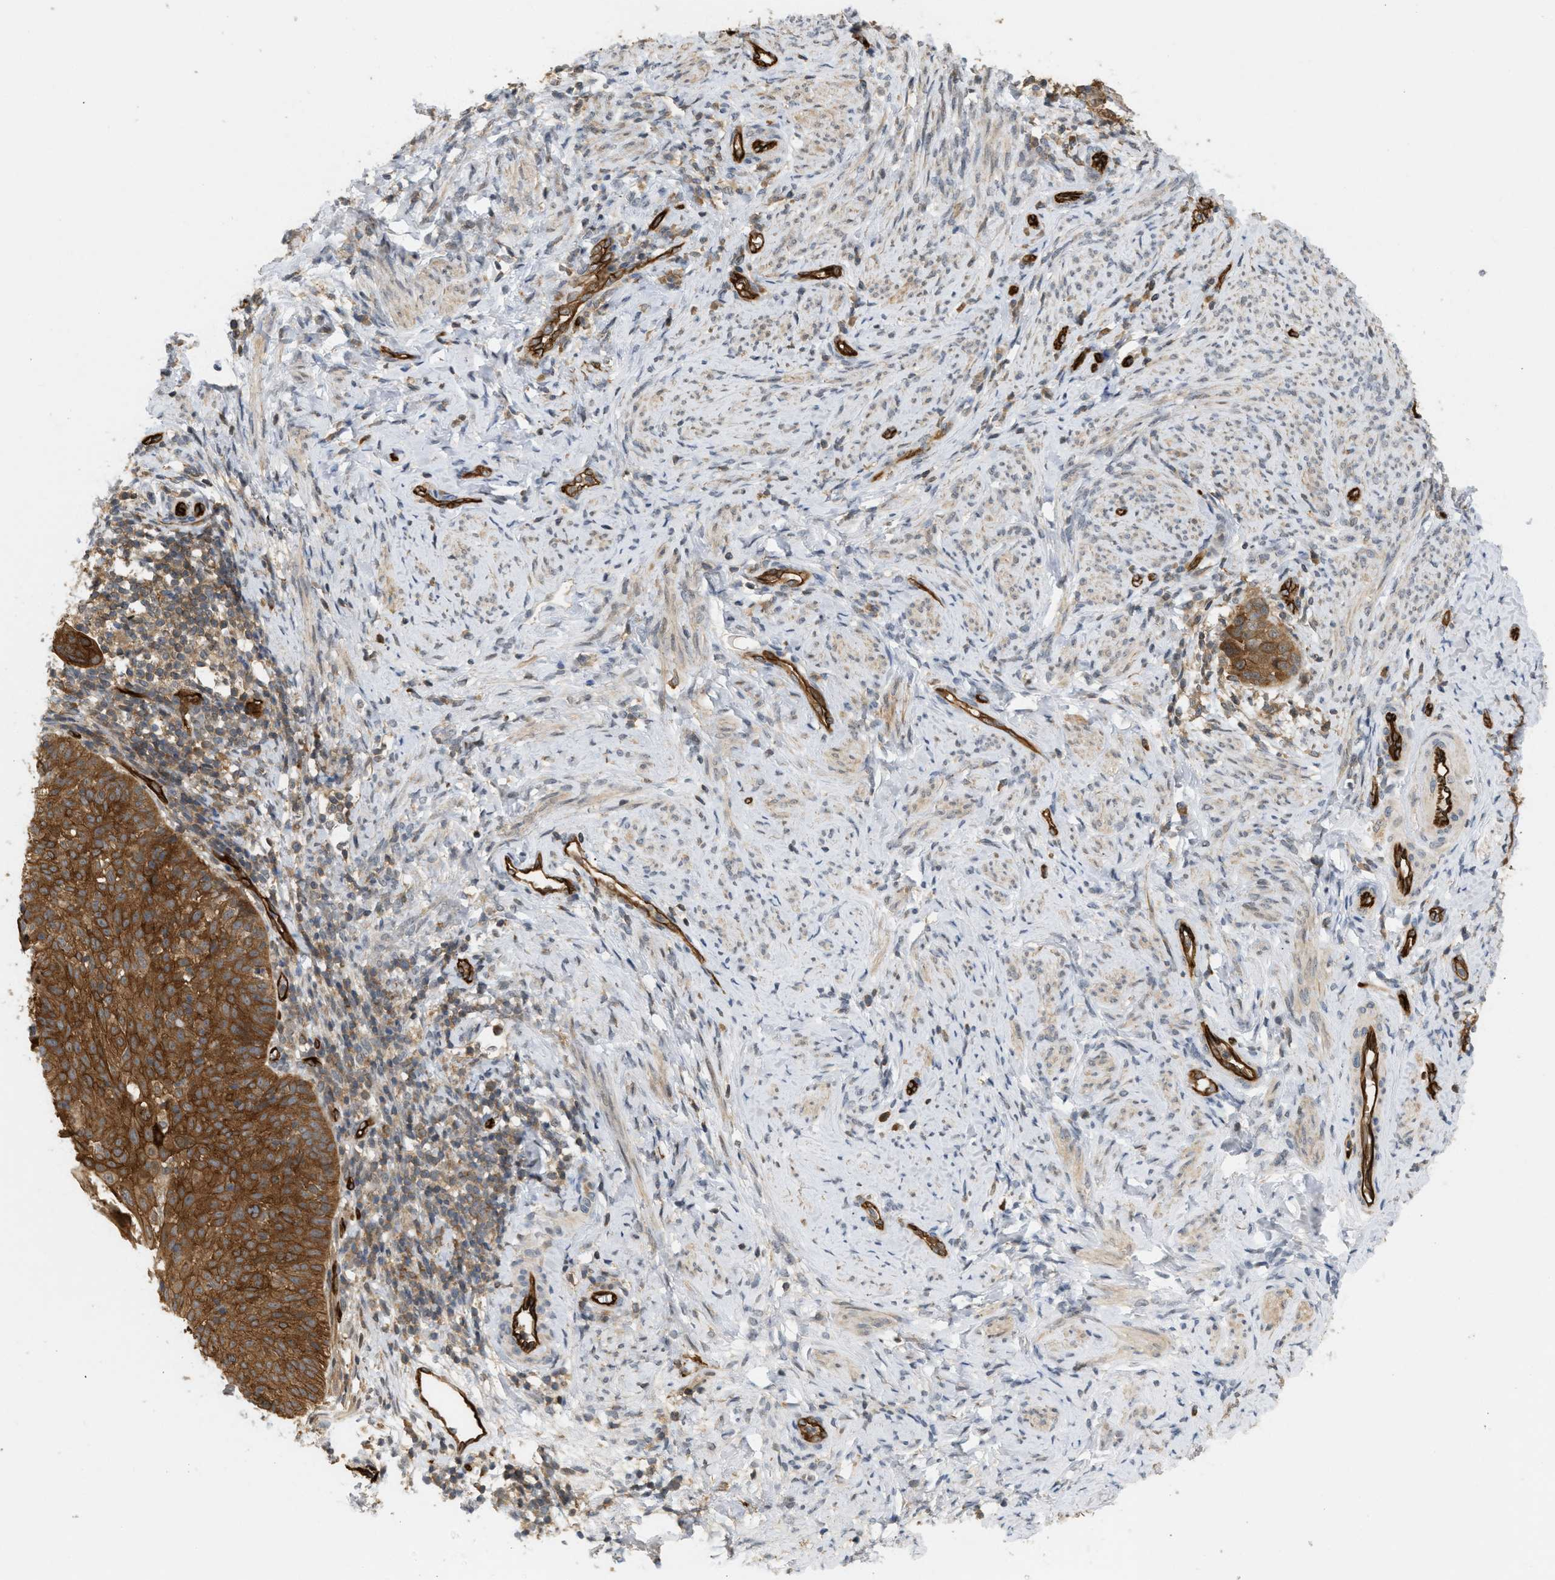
{"staining": {"intensity": "moderate", "quantity": ">75%", "location": "cytoplasmic/membranous"}, "tissue": "cervical cancer", "cell_type": "Tumor cells", "image_type": "cancer", "snomed": [{"axis": "morphology", "description": "Squamous cell carcinoma, NOS"}, {"axis": "topography", "description": "Cervix"}], "caption": "Protein expression by immunohistochemistry displays moderate cytoplasmic/membranous expression in about >75% of tumor cells in squamous cell carcinoma (cervical).", "gene": "PALMD", "patient": {"sex": "female", "age": 70}}